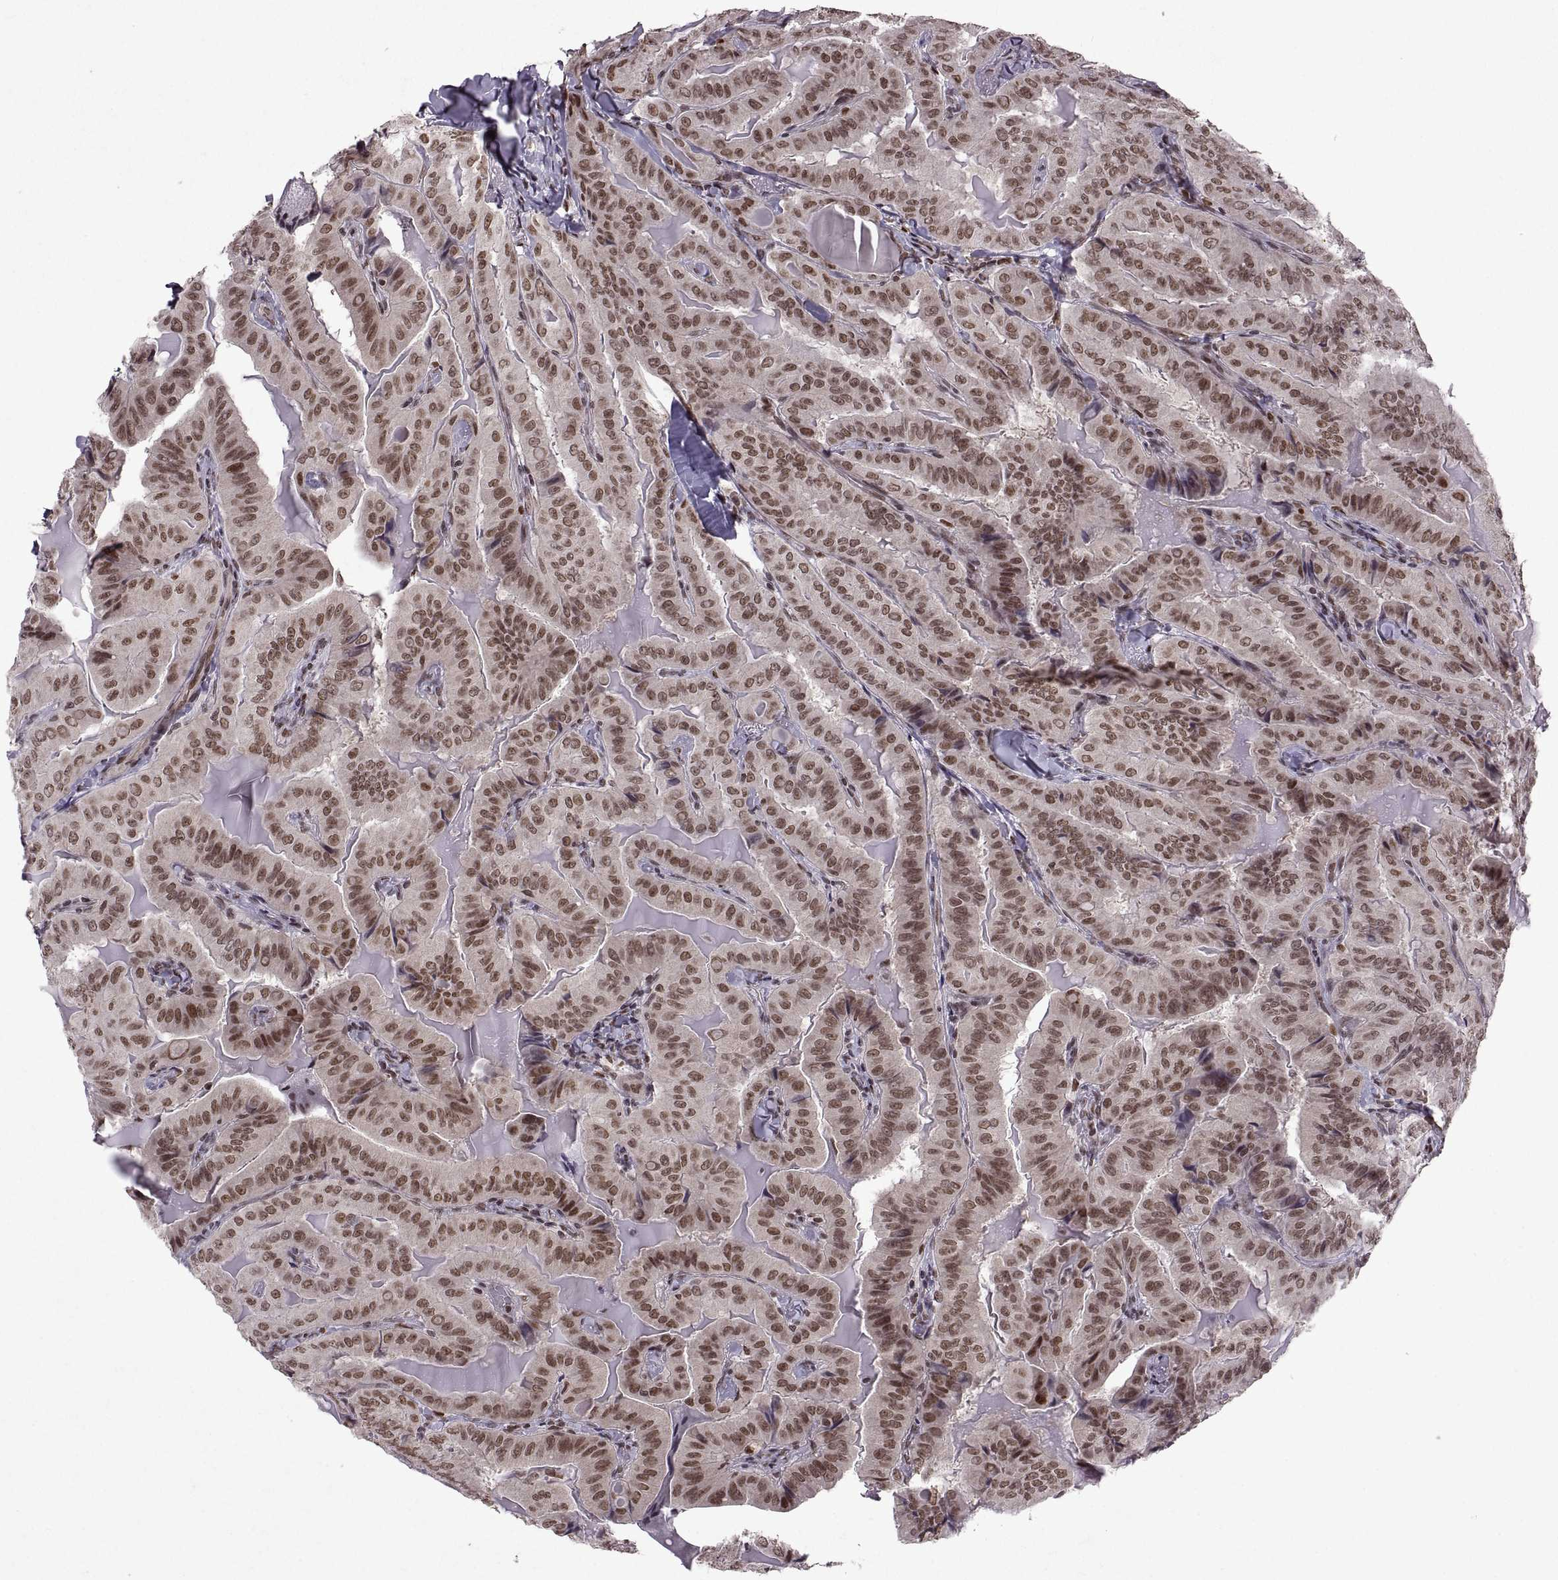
{"staining": {"intensity": "strong", "quantity": ">75%", "location": "nuclear"}, "tissue": "thyroid cancer", "cell_type": "Tumor cells", "image_type": "cancer", "snomed": [{"axis": "morphology", "description": "Papillary adenocarcinoma, NOS"}, {"axis": "topography", "description": "Thyroid gland"}], "caption": "Immunohistochemical staining of human thyroid cancer (papillary adenocarcinoma) displays high levels of strong nuclear protein staining in approximately >75% of tumor cells.", "gene": "MT1E", "patient": {"sex": "female", "age": 68}}